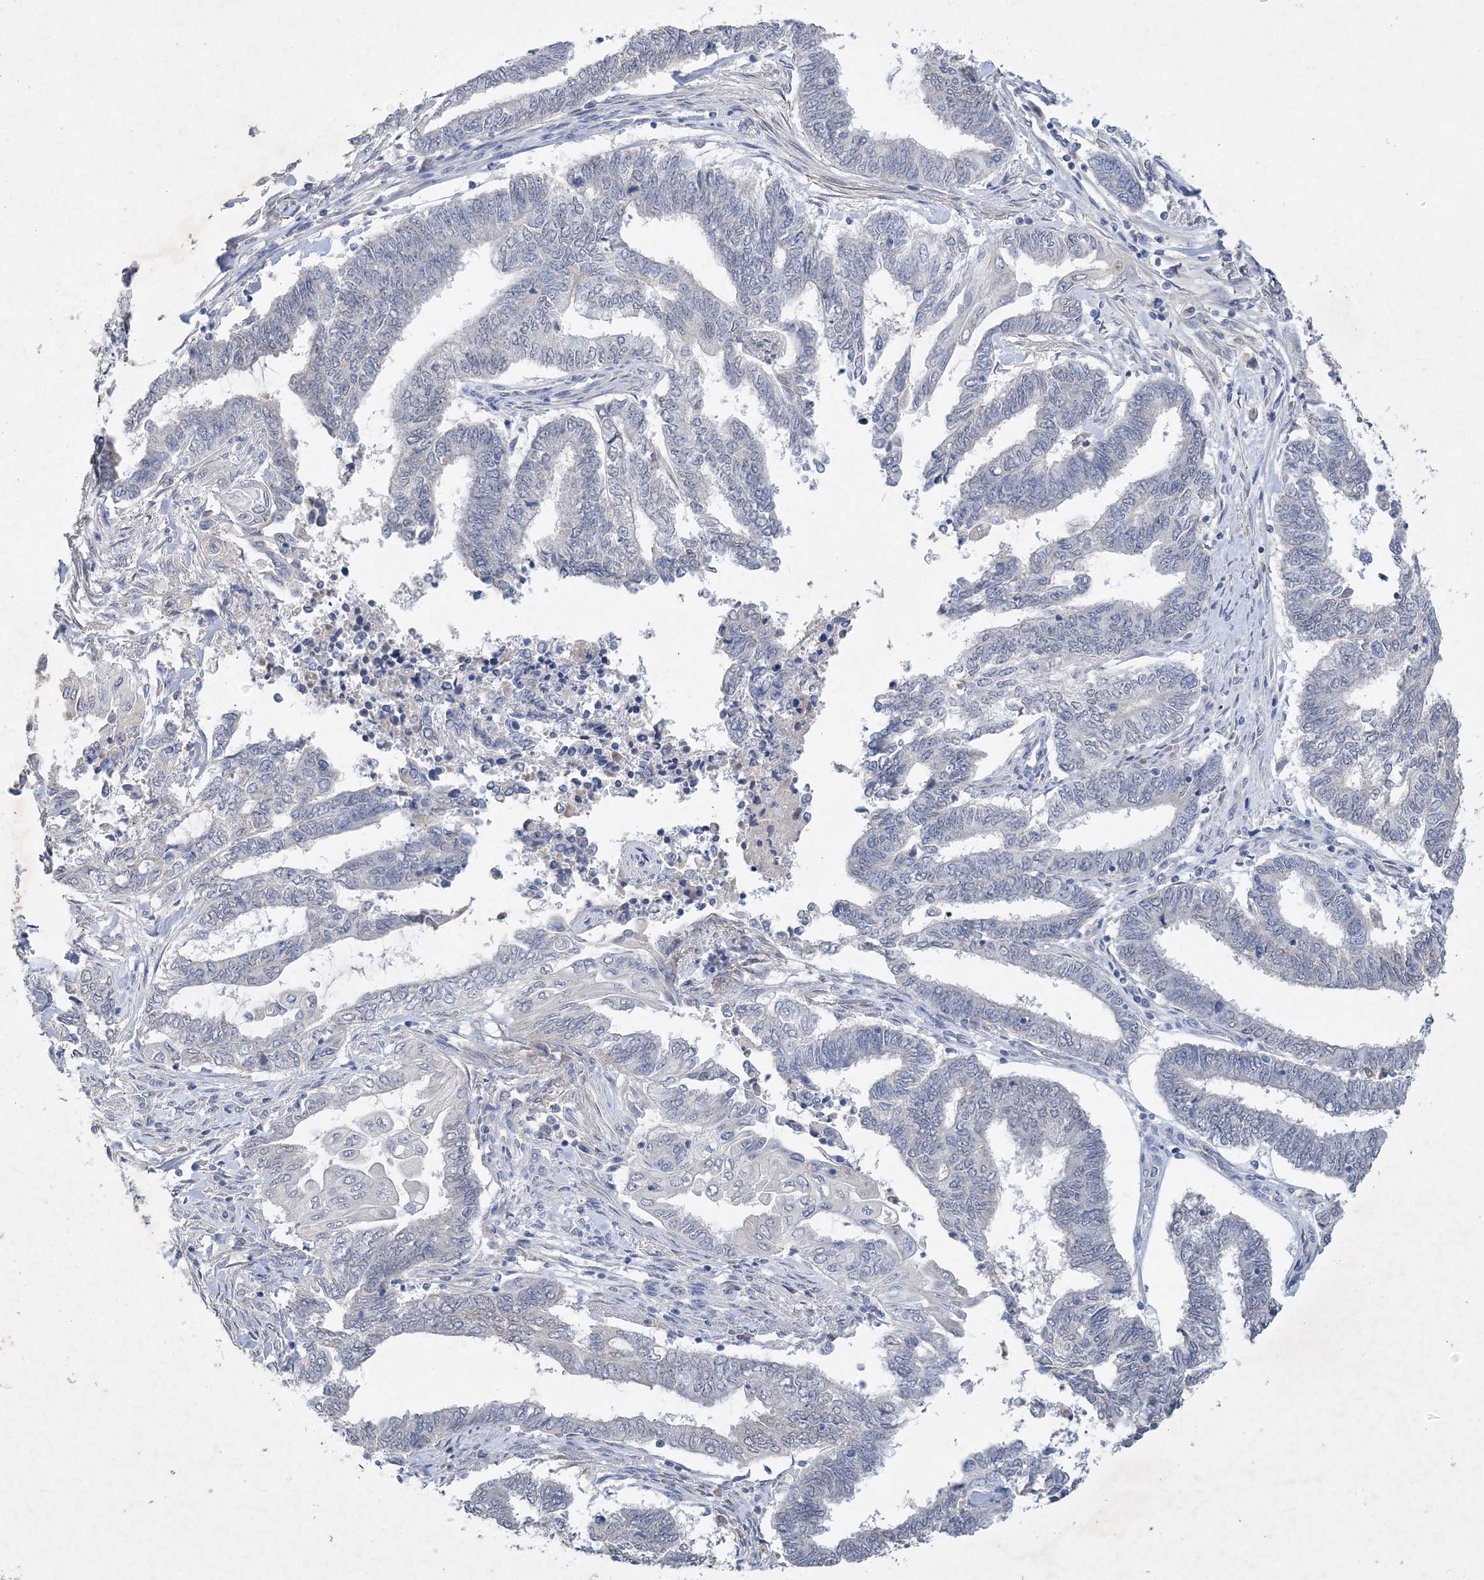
{"staining": {"intensity": "negative", "quantity": "none", "location": "none"}, "tissue": "endometrial cancer", "cell_type": "Tumor cells", "image_type": "cancer", "snomed": [{"axis": "morphology", "description": "Adenocarcinoma, NOS"}, {"axis": "topography", "description": "Uterus"}, {"axis": "topography", "description": "Endometrium"}], "caption": "The histopathology image reveals no significant expression in tumor cells of adenocarcinoma (endometrial).", "gene": "C11orf58", "patient": {"sex": "female", "age": 70}}